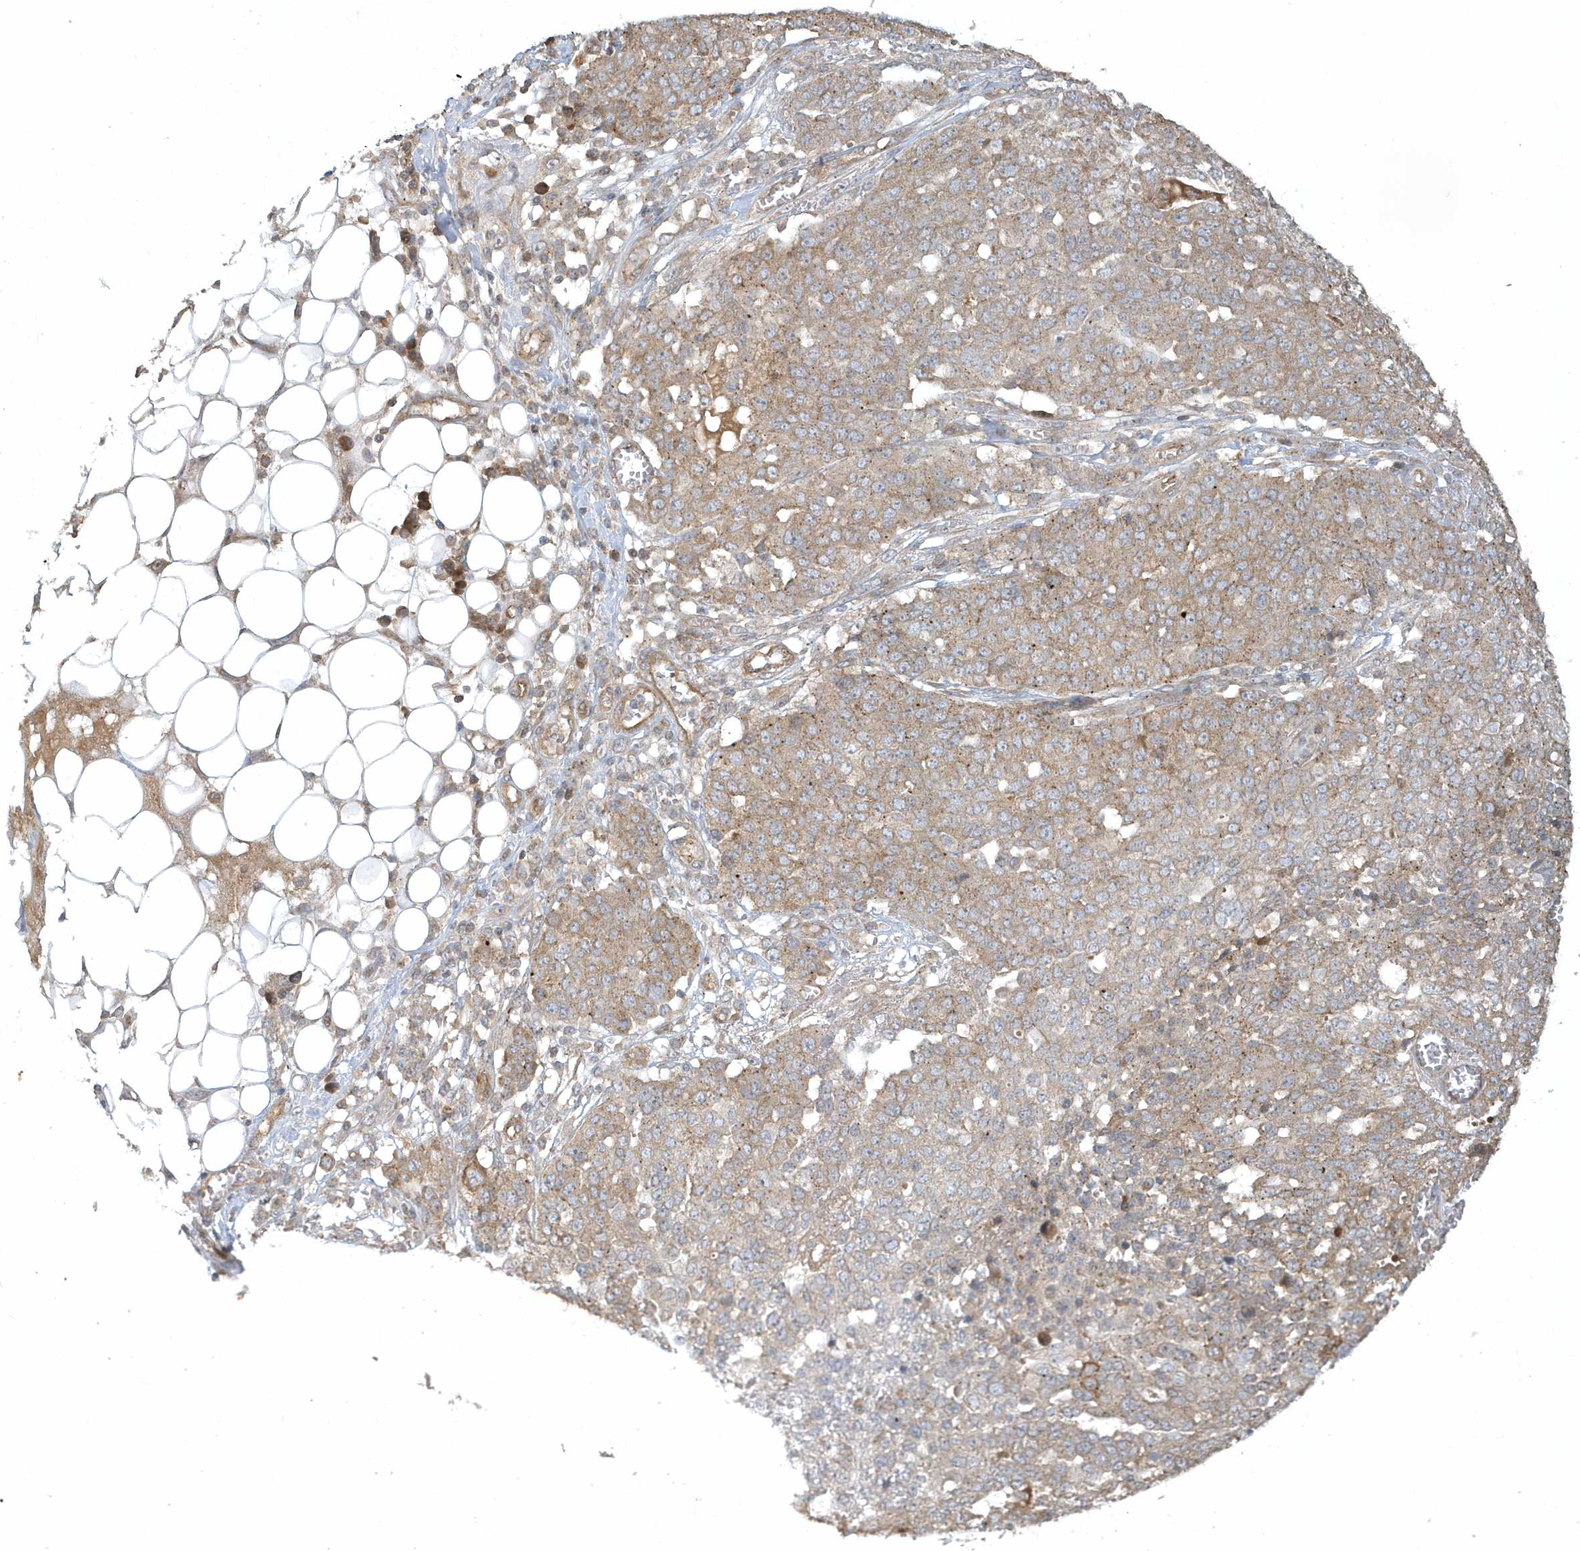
{"staining": {"intensity": "moderate", "quantity": ">75%", "location": "cytoplasmic/membranous"}, "tissue": "ovarian cancer", "cell_type": "Tumor cells", "image_type": "cancer", "snomed": [{"axis": "morphology", "description": "Cystadenocarcinoma, serous, NOS"}, {"axis": "topography", "description": "Soft tissue"}, {"axis": "topography", "description": "Ovary"}], "caption": "The photomicrograph exhibits immunohistochemical staining of ovarian cancer. There is moderate cytoplasmic/membranous staining is appreciated in approximately >75% of tumor cells. (Stains: DAB in brown, nuclei in blue, Microscopy: brightfield microscopy at high magnification).", "gene": "STIM2", "patient": {"sex": "female", "age": 57}}